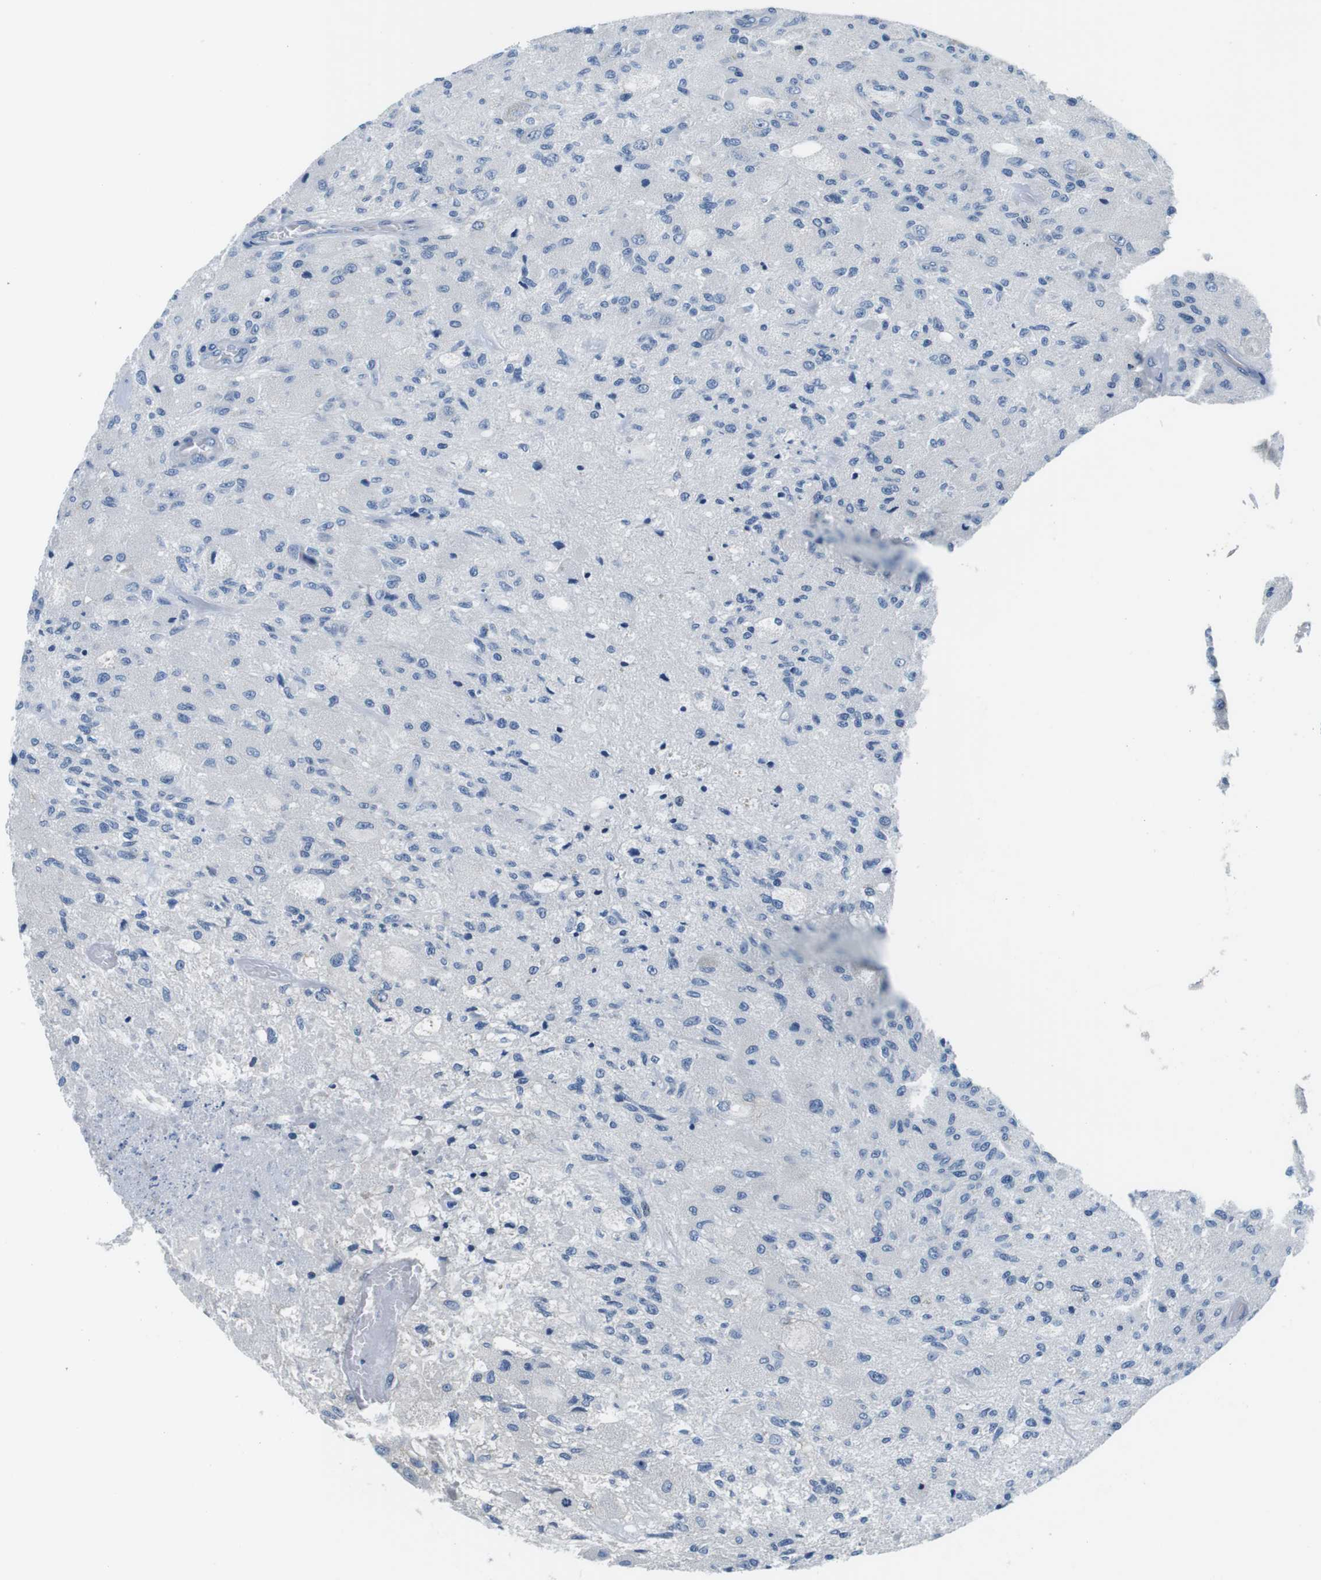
{"staining": {"intensity": "negative", "quantity": "none", "location": "none"}, "tissue": "glioma", "cell_type": "Tumor cells", "image_type": "cancer", "snomed": [{"axis": "morphology", "description": "Normal tissue, NOS"}, {"axis": "morphology", "description": "Glioma, malignant, High grade"}, {"axis": "topography", "description": "Cerebral cortex"}], "caption": "Immunohistochemical staining of human glioma reveals no significant positivity in tumor cells.", "gene": "EIF2B5", "patient": {"sex": "male", "age": 77}}